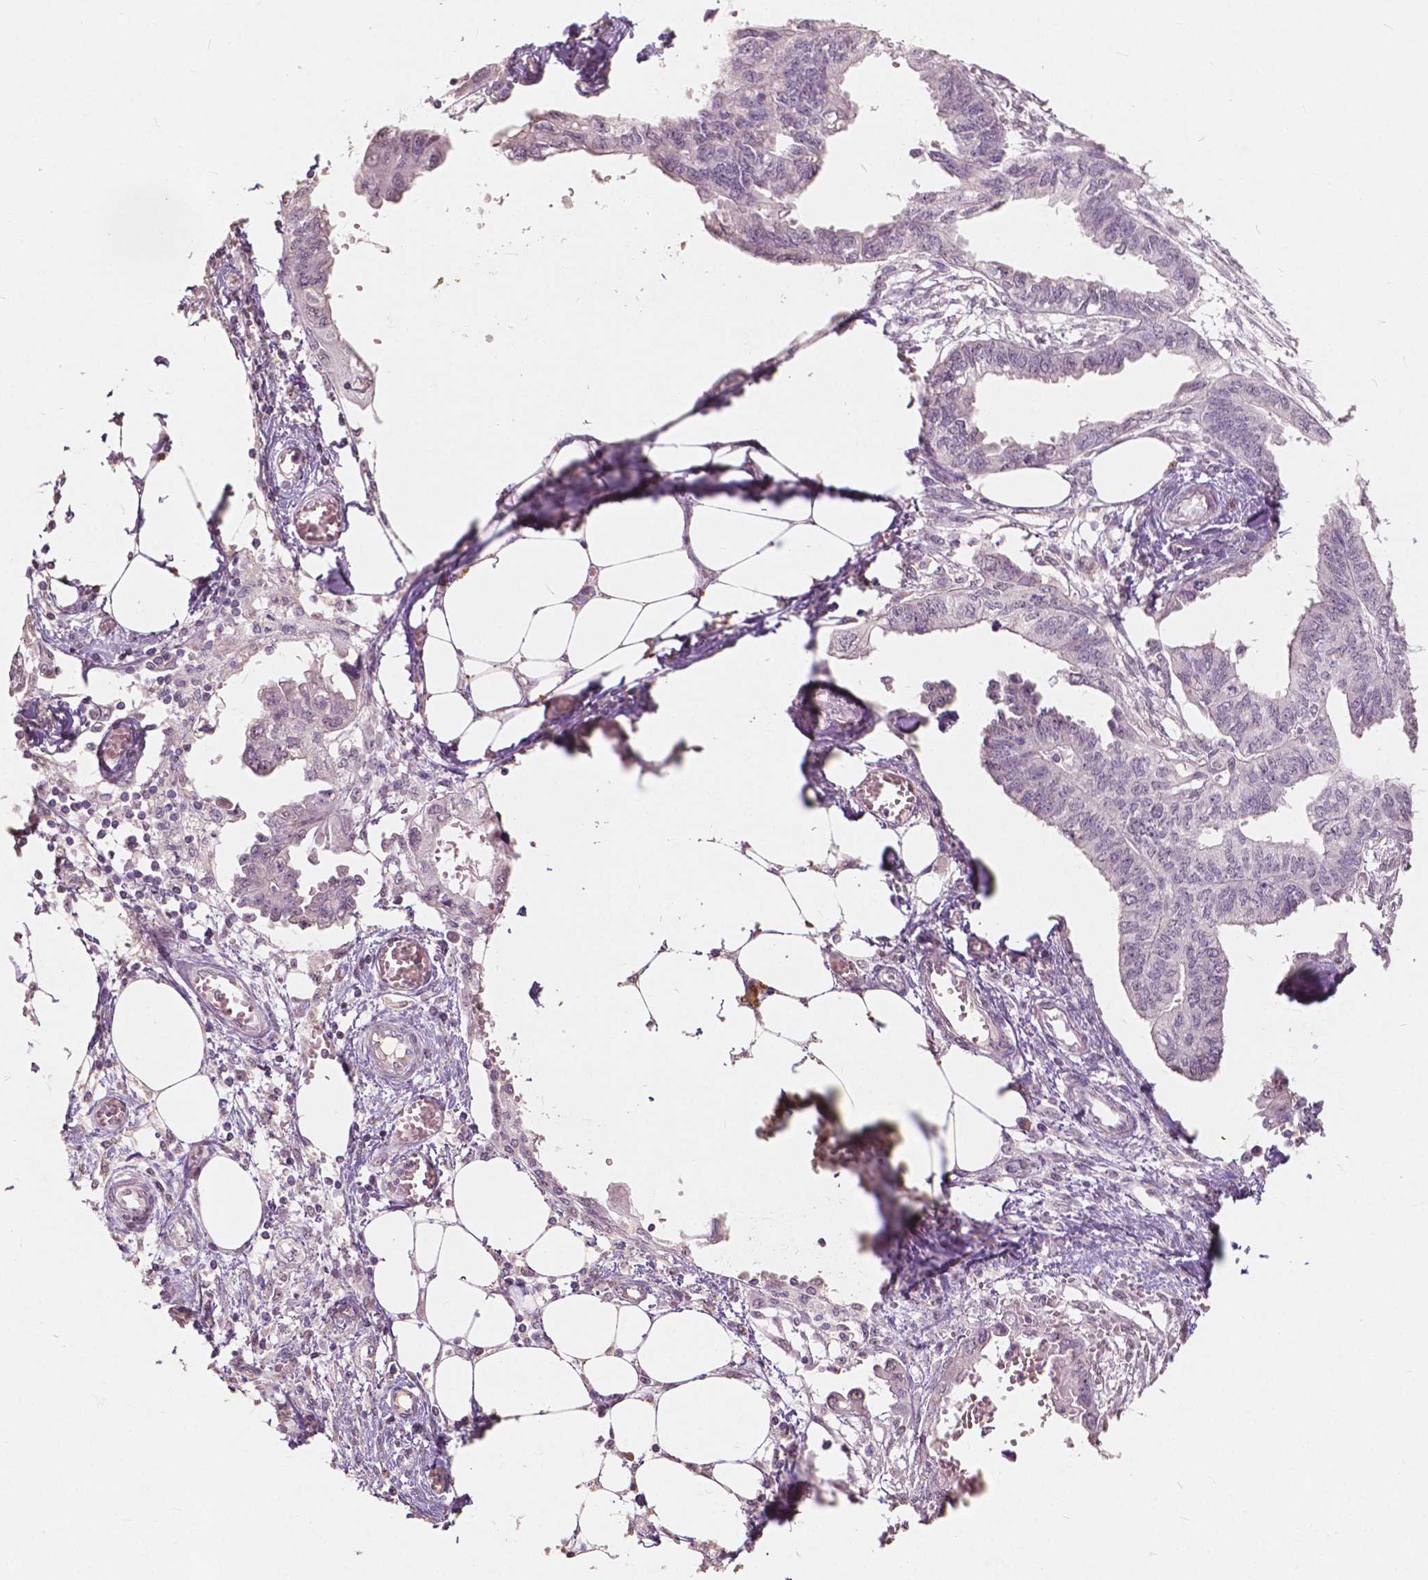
{"staining": {"intensity": "negative", "quantity": "none", "location": "none"}, "tissue": "endometrial cancer", "cell_type": "Tumor cells", "image_type": "cancer", "snomed": [{"axis": "morphology", "description": "Adenocarcinoma, NOS"}, {"axis": "morphology", "description": "Adenocarcinoma, metastatic, NOS"}, {"axis": "topography", "description": "Adipose tissue"}, {"axis": "topography", "description": "Endometrium"}], "caption": "High magnification brightfield microscopy of endometrial cancer (adenocarcinoma) stained with DAB (brown) and counterstained with hematoxylin (blue): tumor cells show no significant staining.", "gene": "SOX15", "patient": {"sex": "female", "age": 67}}